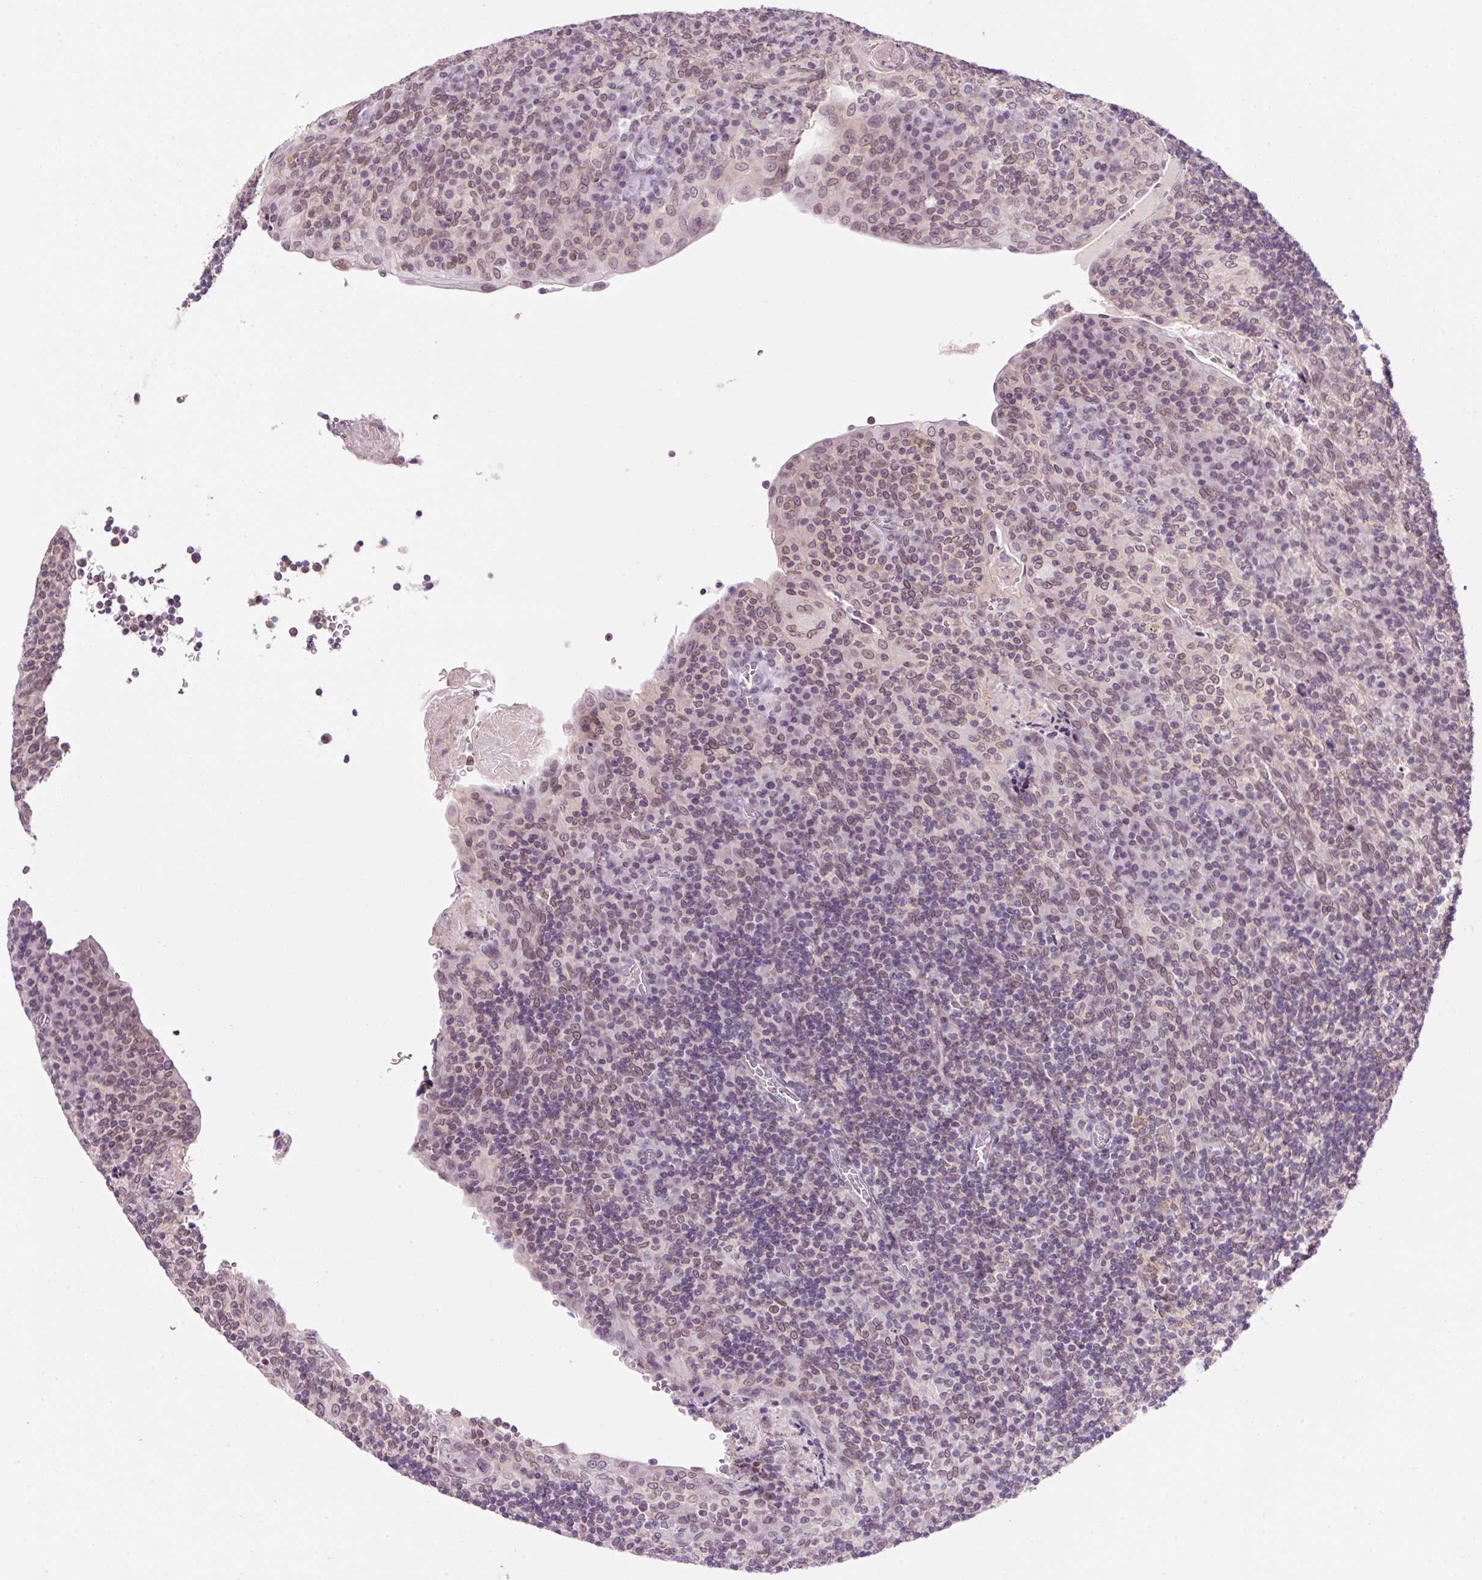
{"staining": {"intensity": "weak", "quantity": "25%-75%", "location": "cytoplasmic/membranous,nuclear"}, "tissue": "tonsil", "cell_type": "Germinal center cells", "image_type": "normal", "snomed": [{"axis": "morphology", "description": "Normal tissue, NOS"}, {"axis": "topography", "description": "Tonsil"}], "caption": "A high-resolution micrograph shows IHC staining of unremarkable tonsil, which shows weak cytoplasmic/membranous,nuclear expression in approximately 25%-75% of germinal center cells.", "gene": "ZNF610", "patient": {"sex": "male", "age": 17}}